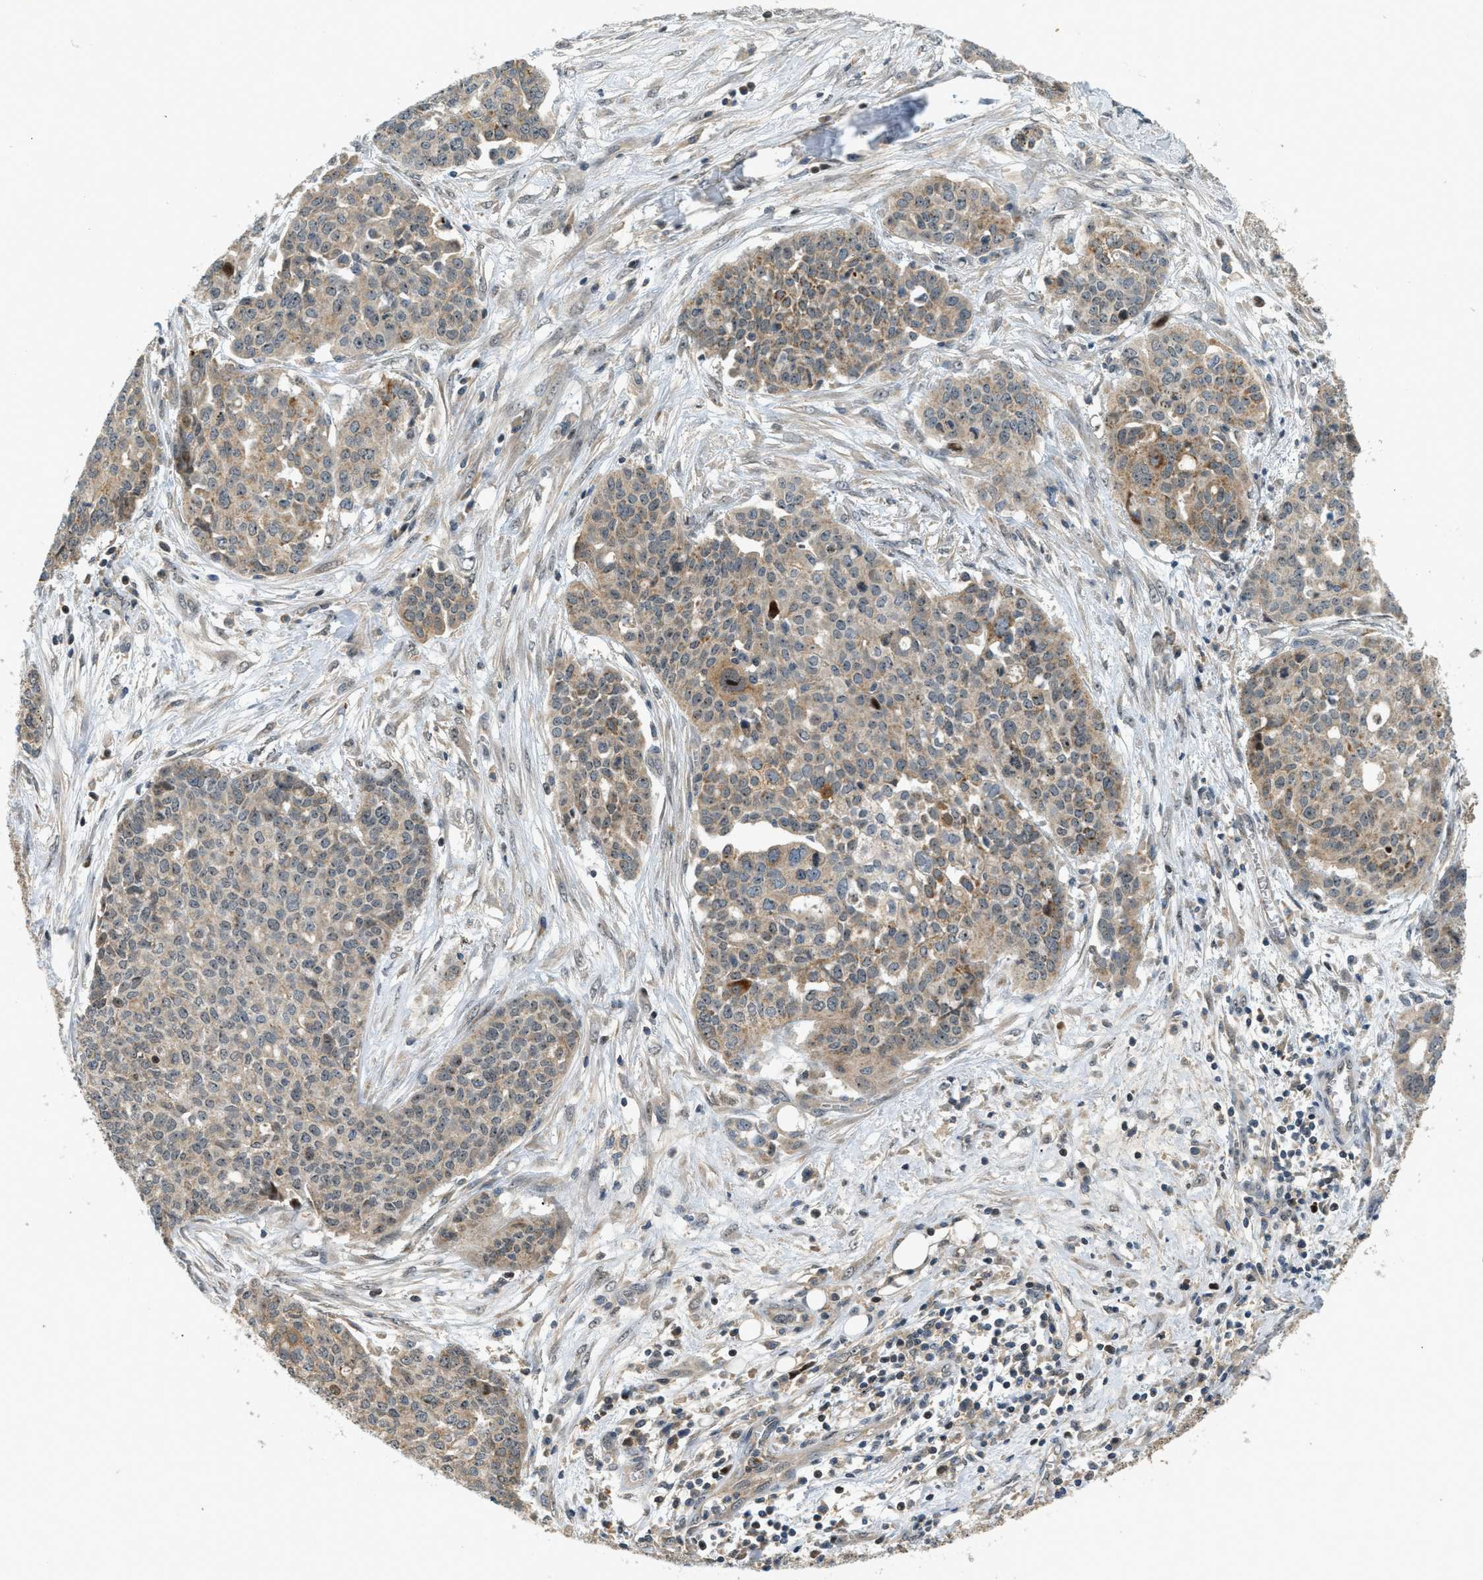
{"staining": {"intensity": "moderate", "quantity": ">75%", "location": "cytoplasmic/membranous,nuclear"}, "tissue": "ovarian cancer", "cell_type": "Tumor cells", "image_type": "cancer", "snomed": [{"axis": "morphology", "description": "Cystadenocarcinoma, serous, NOS"}, {"axis": "topography", "description": "Soft tissue"}, {"axis": "topography", "description": "Ovary"}], "caption": "Immunohistochemistry image of neoplastic tissue: ovarian cancer (serous cystadenocarcinoma) stained using IHC exhibits medium levels of moderate protein expression localized specifically in the cytoplasmic/membranous and nuclear of tumor cells, appearing as a cytoplasmic/membranous and nuclear brown color.", "gene": "TRAPPC14", "patient": {"sex": "female", "age": 57}}